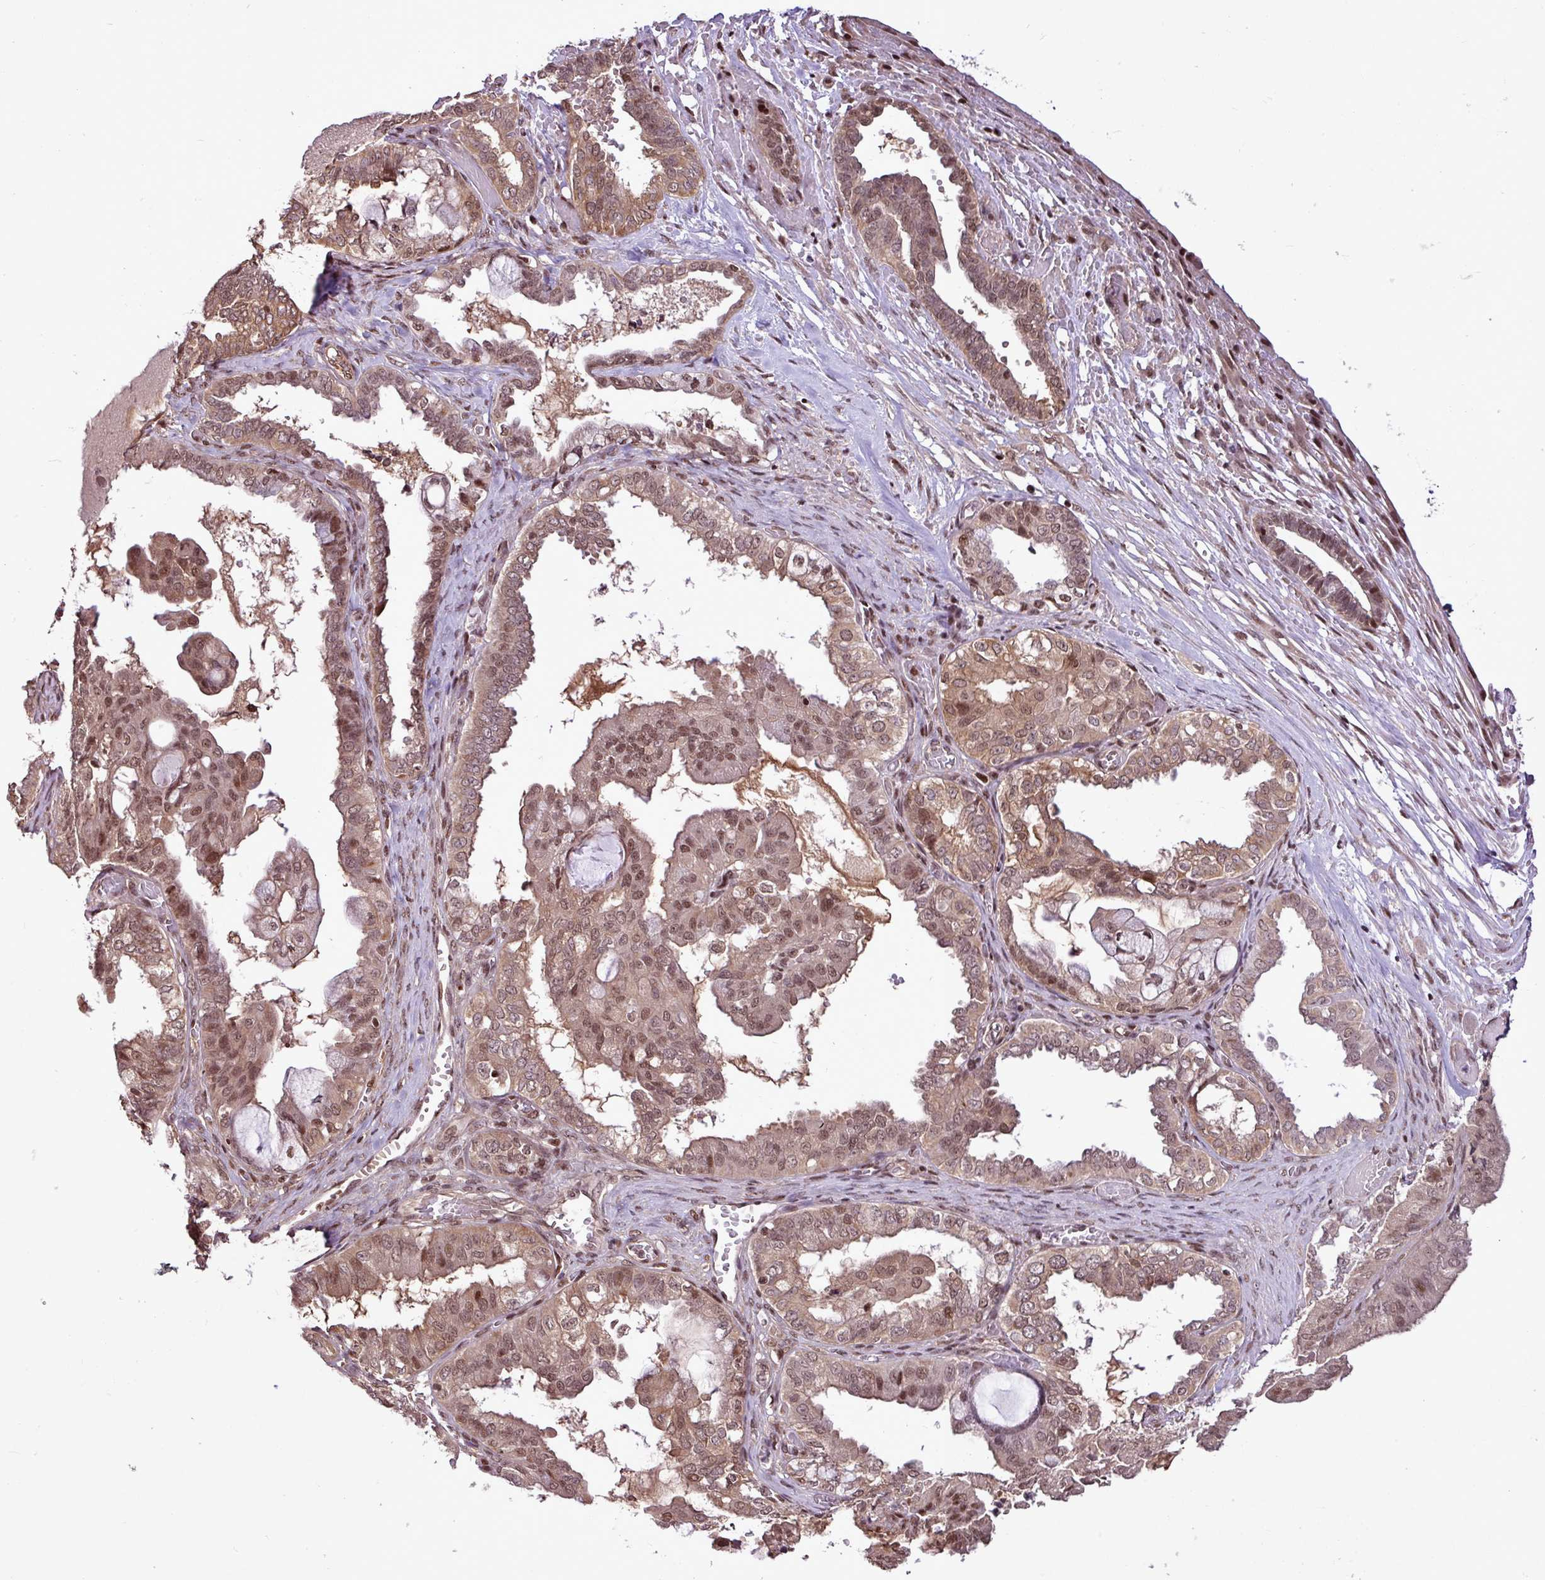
{"staining": {"intensity": "moderate", "quantity": ">75%", "location": "cytoplasmic/membranous,nuclear"}, "tissue": "ovarian cancer", "cell_type": "Tumor cells", "image_type": "cancer", "snomed": [{"axis": "morphology", "description": "Carcinoma, NOS"}, {"axis": "morphology", "description": "Carcinoma, endometroid"}, {"axis": "topography", "description": "Ovary"}], "caption": "Ovarian cancer stained for a protein (brown) reveals moderate cytoplasmic/membranous and nuclear positive positivity in approximately >75% of tumor cells.", "gene": "ITPKC", "patient": {"sex": "female", "age": 50}}